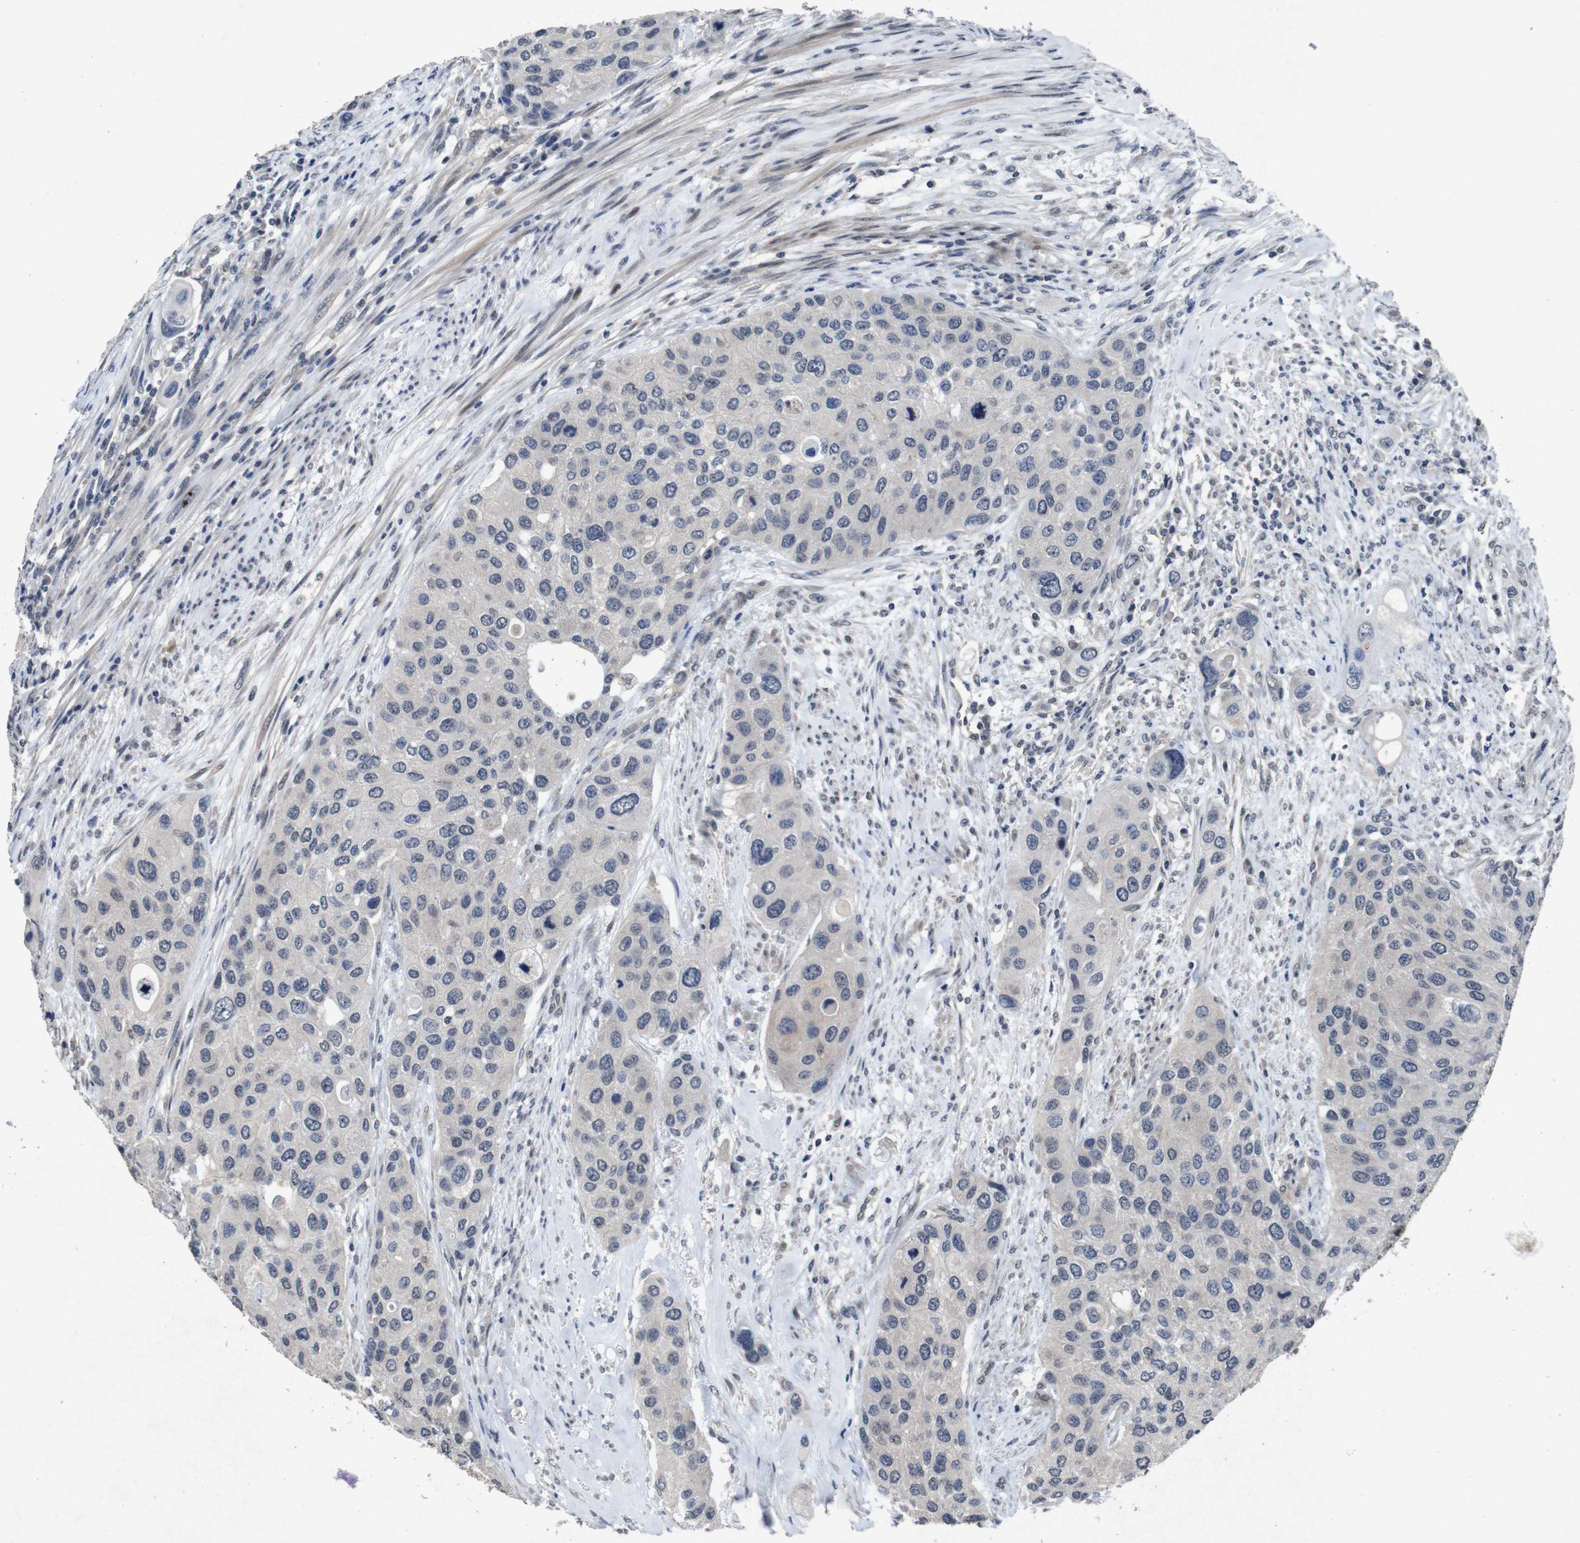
{"staining": {"intensity": "negative", "quantity": "none", "location": "none"}, "tissue": "urothelial cancer", "cell_type": "Tumor cells", "image_type": "cancer", "snomed": [{"axis": "morphology", "description": "Urothelial carcinoma, High grade"}, {"axis": "topography", "description": "Urinary bladder"}], "caption": "Tumor cells are negative for protein expression in human high-grade urothelial carcinoma.", "gene": "AKT3", "patient": {"sex": "female", "age": 56}}